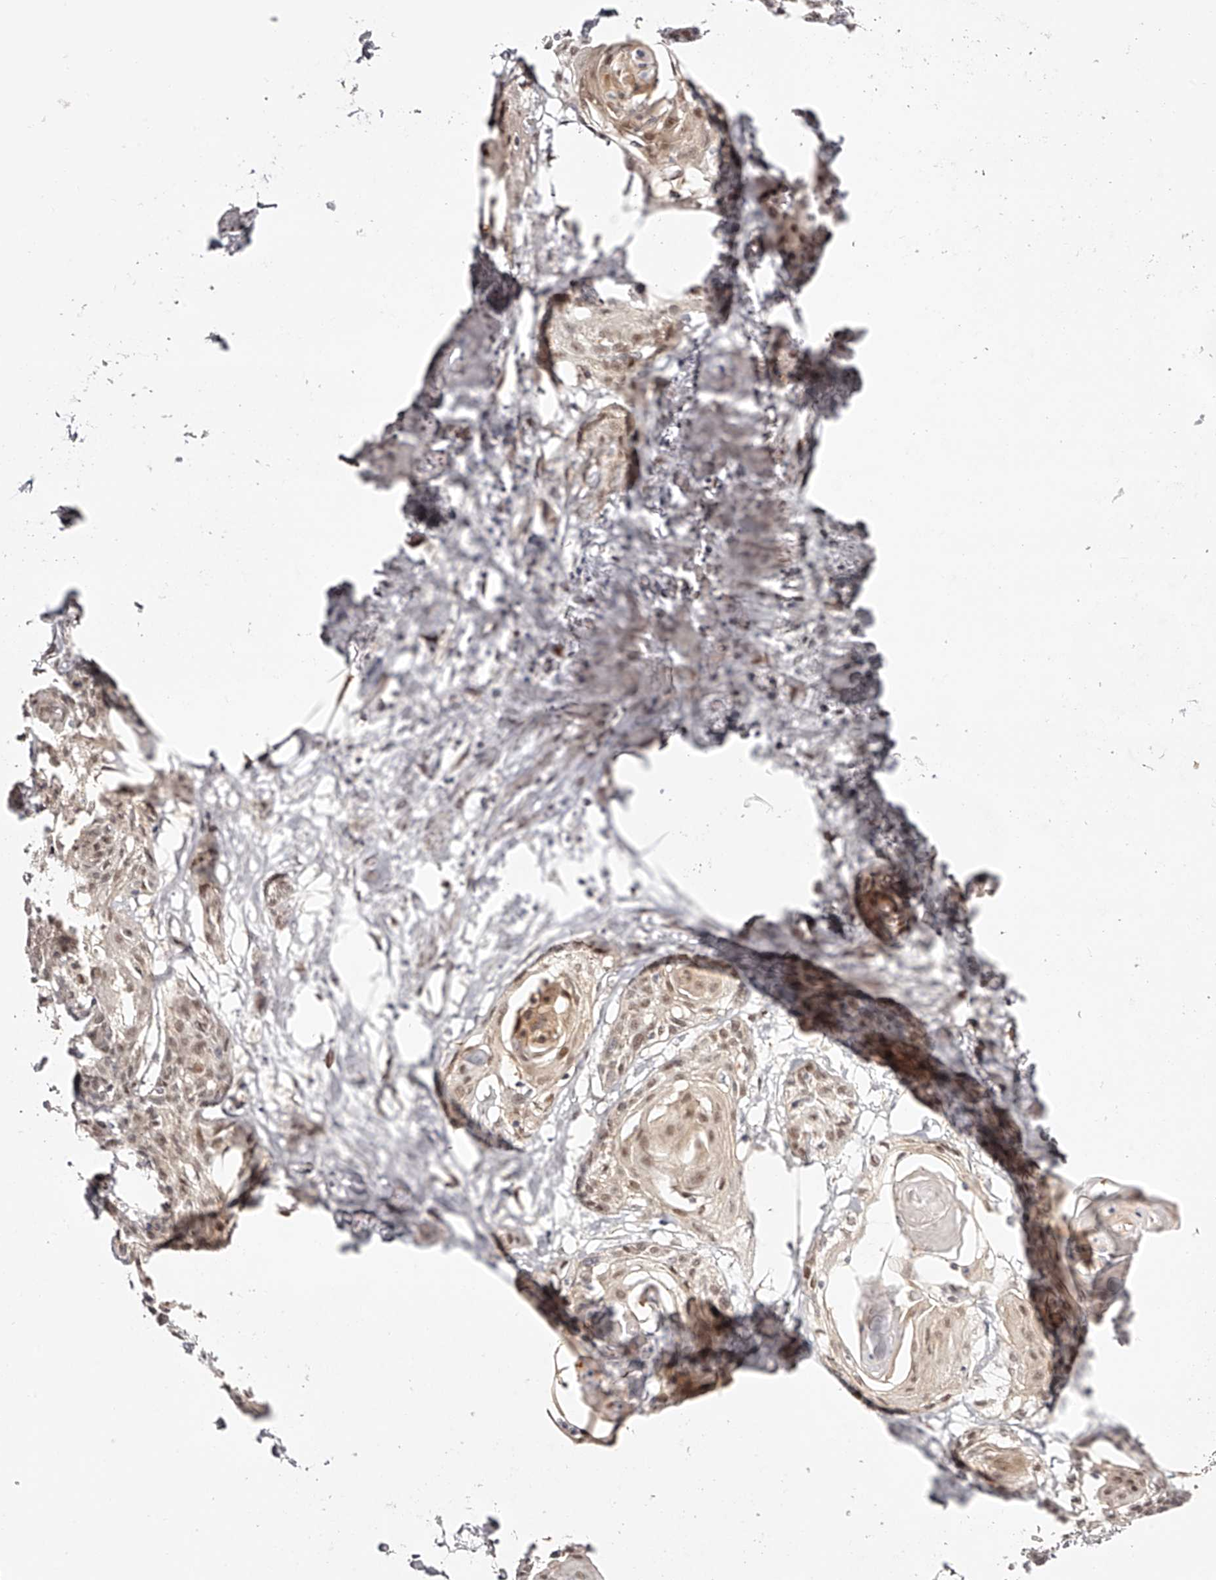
{"staining": {"intensity": "weak", "quantity": "25%-75%", "location": "cytoplasmic/membranous,nuclear"}, "tissue": "cervical cancer", "cell_type": "Tumor cells", "image_type": "cancer", "snomed": [{"axis": "morphology", "description": "Squamous cell carcinoma, NOS"}, {"axis": "topography", "description": "Cervix"}], "caption": "An IHC histopathology image of tumor tissue is shown. Protein staining in brown highlights weak cytoplasmic/membranous and nuclear positivity in cervical cancer (squamous cell carcinoma) within tumor cells.", "gene": "USF3", "patient": {"sex": "female", "age": 57}}